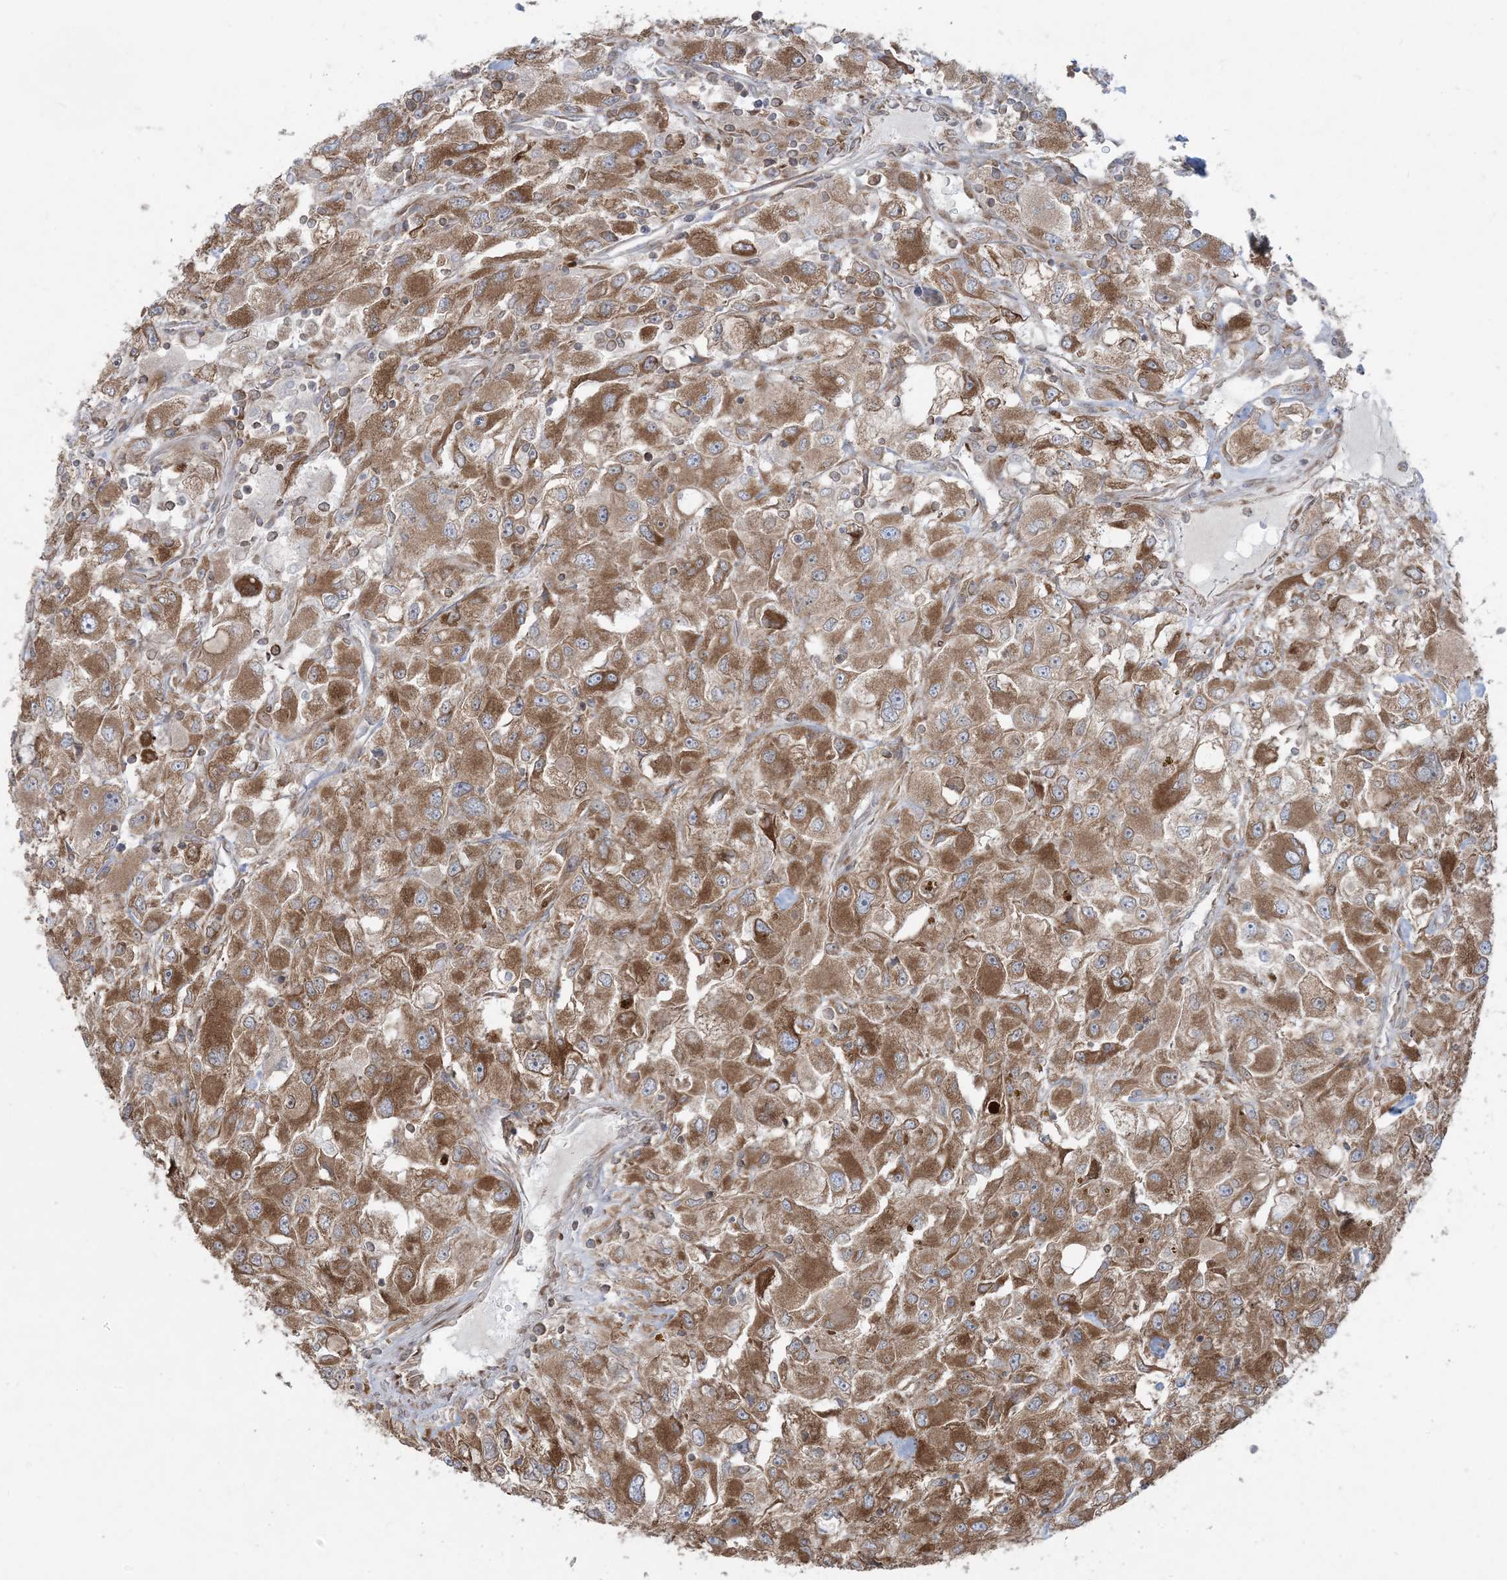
{"staining": {"intensity": "moderate", "quantity": ">75%", "location": "cytoplasmic/membranous"}, "tissue": "renal cancer", "cell_type": "Tumor cells", "image_type": "cancer", "snomed": [{"axis": "morphology", "description": "Adenocarcinoma, NOS"}, {"axis": "topography", "description": "Kidney"}], "caption": "IHC histopathology image of adenocarcinoma (renal) stained for a protein (brown), which displays medium levels of moderate cytoplasmic/membranous positivity in approximately >75% of tumor cells.", "gene": "UBXN4", "patient": {"sex": "female", "age": 52}}